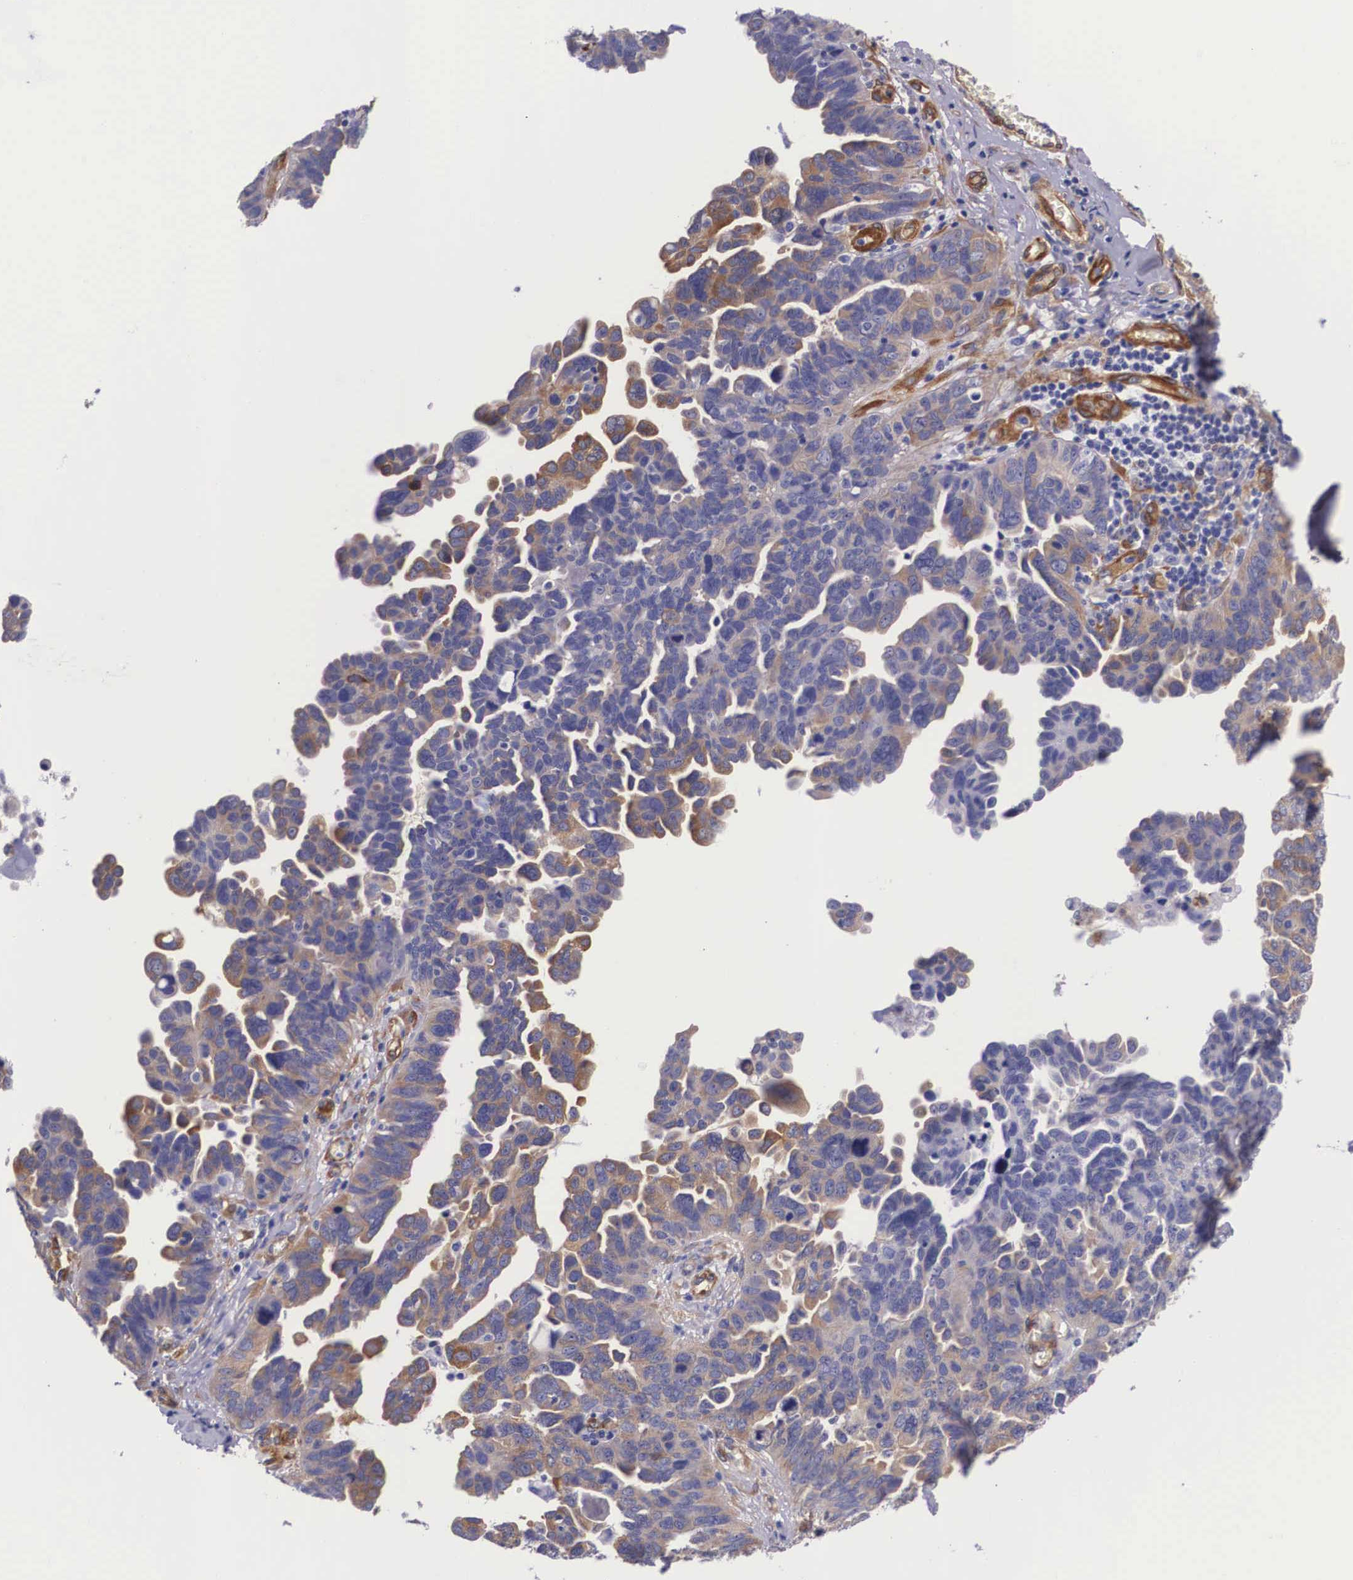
{"staining": {"intensity": "moderate", "quantity": "25%-75%", "location": "cytoplasmic/membranous"}, "tissue": "ovarian cancer", "cell_type": "Tumor cells", "image_type": "cancer", "snomed": [{"axis": "morphology", "description": "Cystadenocarcinoma, serous, NOS"}, {"axis": "topography", "description": "Ovary"}], "caption": "Moderate cytoplasmic/membranous expression is identified in about 25%-75% of tumor cells in ovarian cancer.", "gene": "BCAR1", "patient": {"sex": "female", "age": 64}}